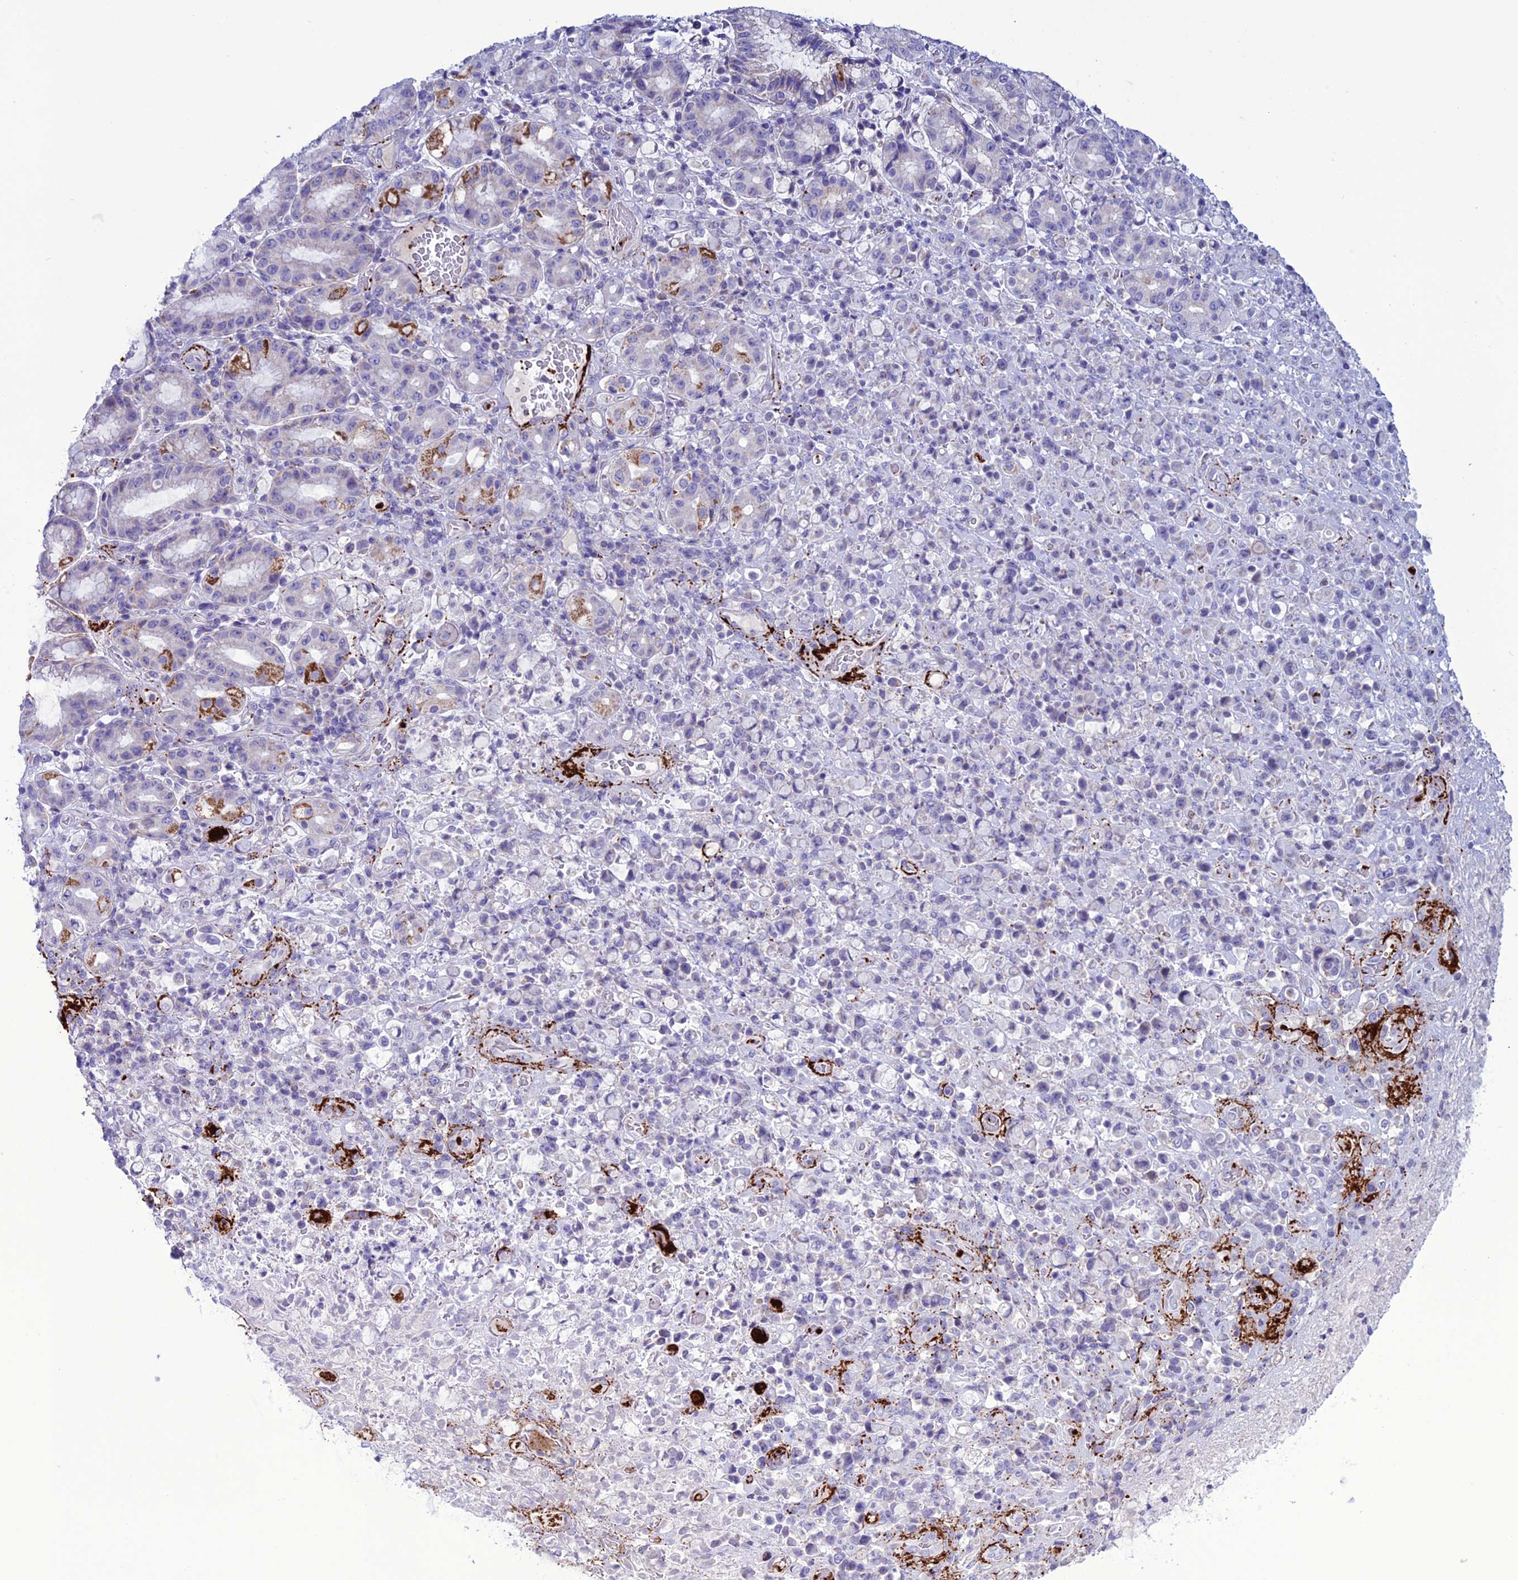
{"staining": {"intensity": "negative", "quantity": "none", "location": "none"}, "tissue": "stomach cancer", "cell_type": "Tumor cells", "image_type": "cancer", "snomed": [{"axis": "morphology", "description": "Normal tissue, NOS"}, {"axis": "morphology", "description": "Adenocarcinoma, NOS"}, {"axis": "topography", "description": "Stomach"}], "caption": "There is no significant staining in tumor cells of stomach cancer (adenocarcinoma).", "gene": "C21orf140", "patient": {"sex": "female", "age": 79}}